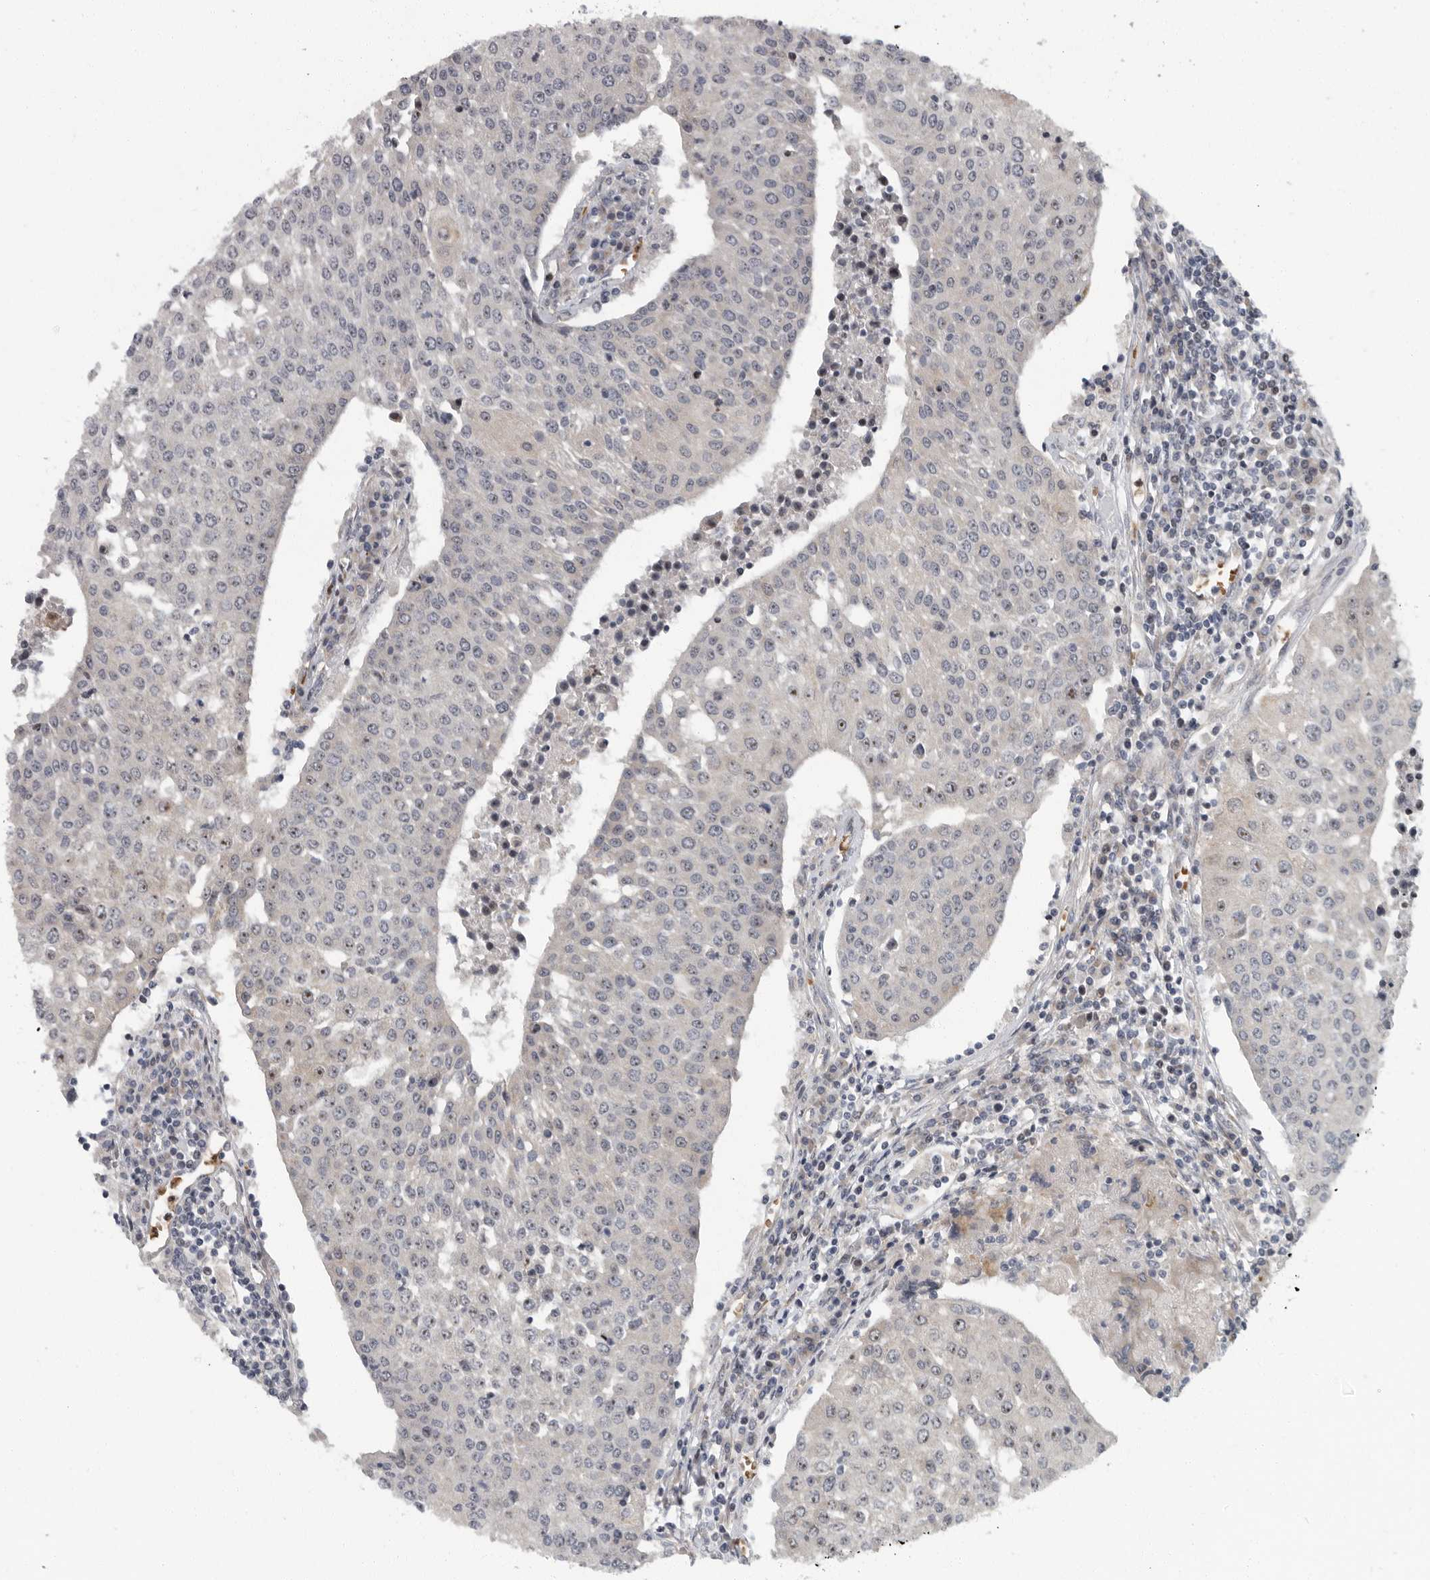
{"staining": {"intensity": "negative", "quantity": "none", "location": "none"}, "tissue": "urothelial cancer", "cell_type": "Tumor cells", "image_type": "cancer", "snomed": [{"axis": "morphology", "description": "Urothelial carcinoma, High grade"}, {"axis": "topography", "description": "Urinary bladder"}], "caption": "Tumor cells show no significant protein positivity in urothelial cancer.", "gene": "PDCD11", "patient": {"sex": "female", "age": 85}}